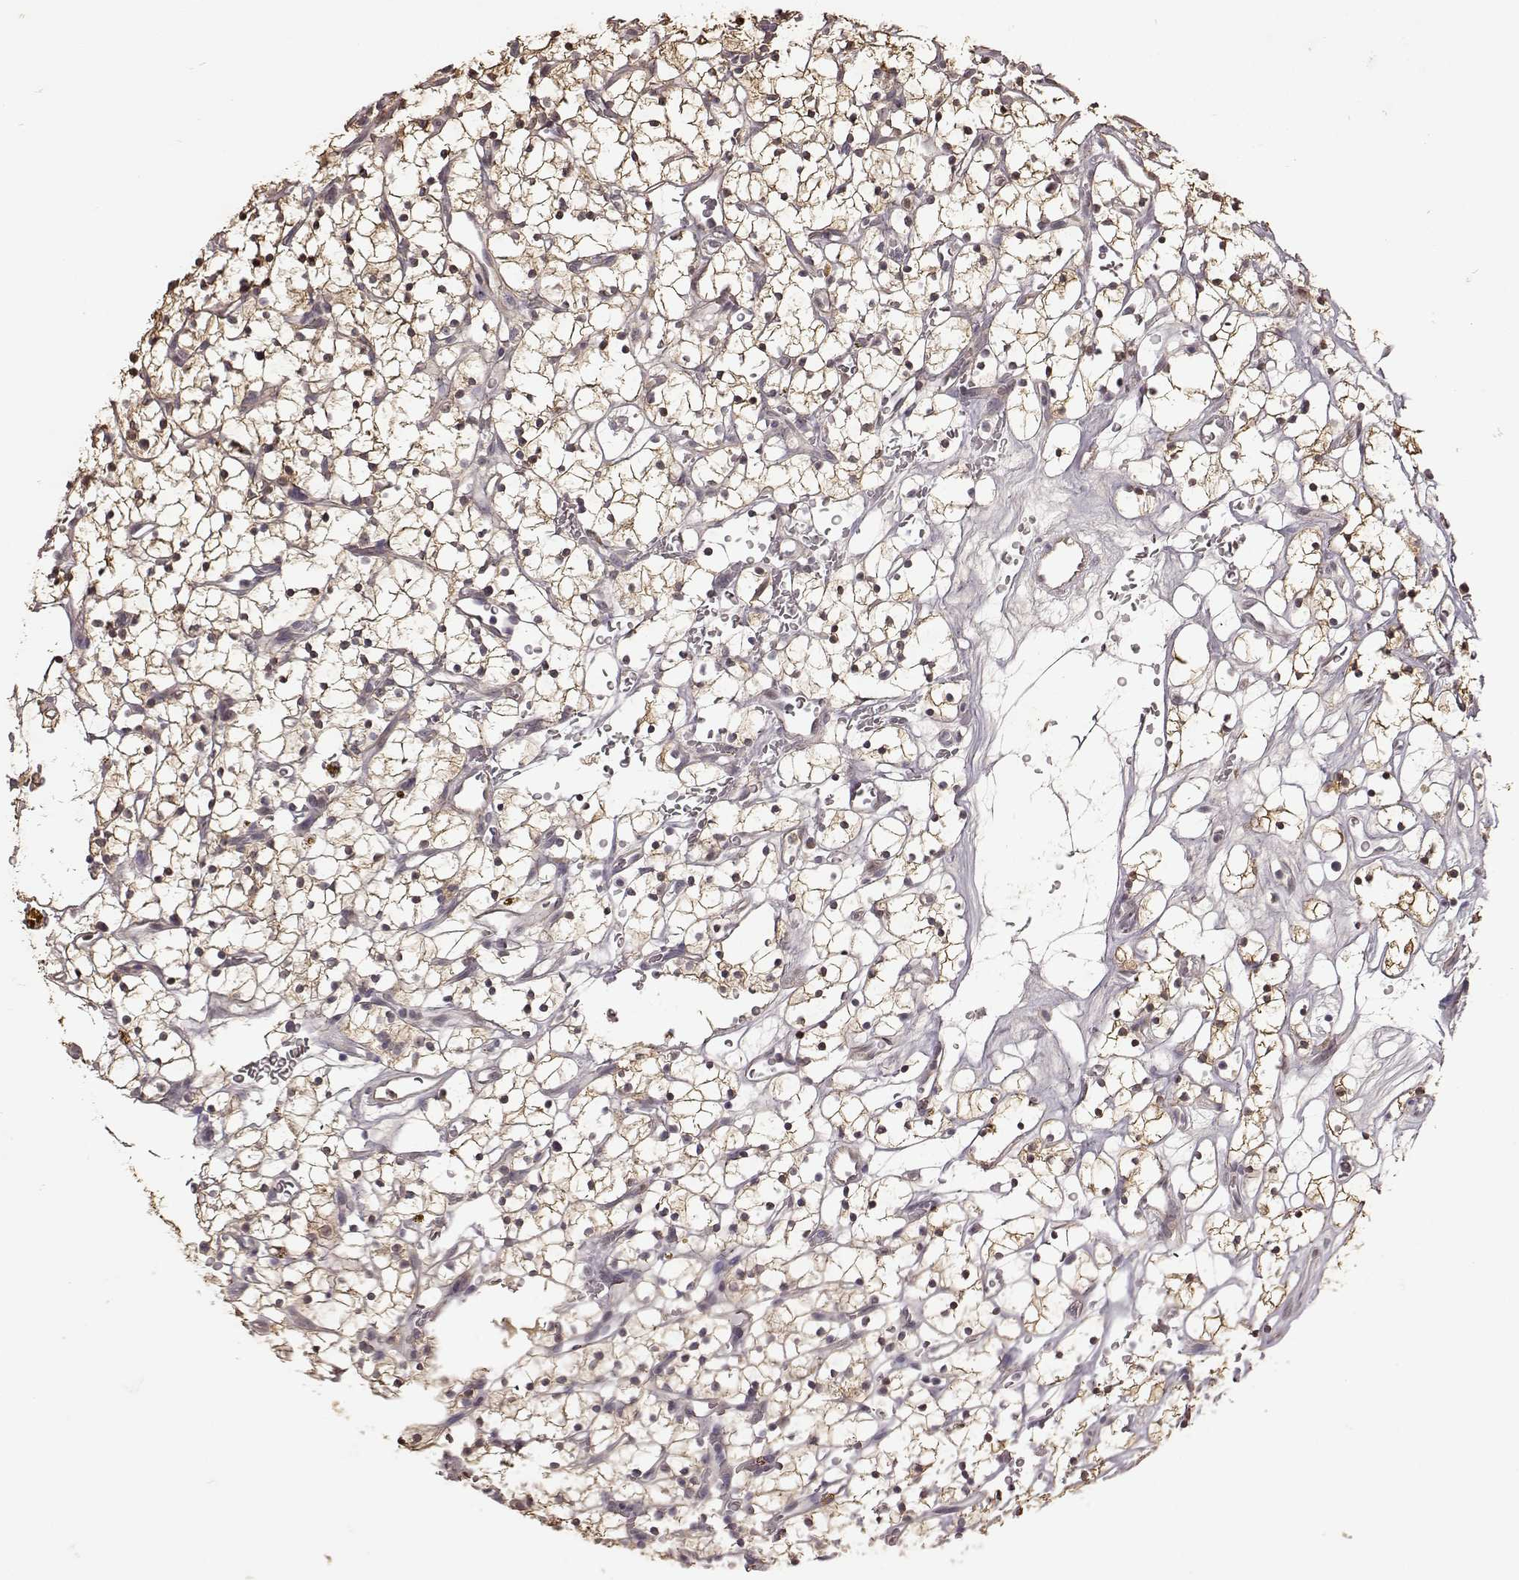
{"staining": {"intensity": "moderate", "quantity": ">75%", "location": "cytoplasmic/membranous"}, "tissue": "renal cancer", "cell_type": "Tumor cells", "image_type": "cancer", "snomed": [{"axis": "morphology", "description": "Adenocarcinoma, NOS"}, {"axis": "topography", "description": "Kidney"}], "caption": "Protein staining demonstrates moderate cytoplasmic/membranous expression in about >75% of tumor cells in renal adenocarcinoma.", "gene": "CRB1", "patient": {"sex": "female", "age": 64}}